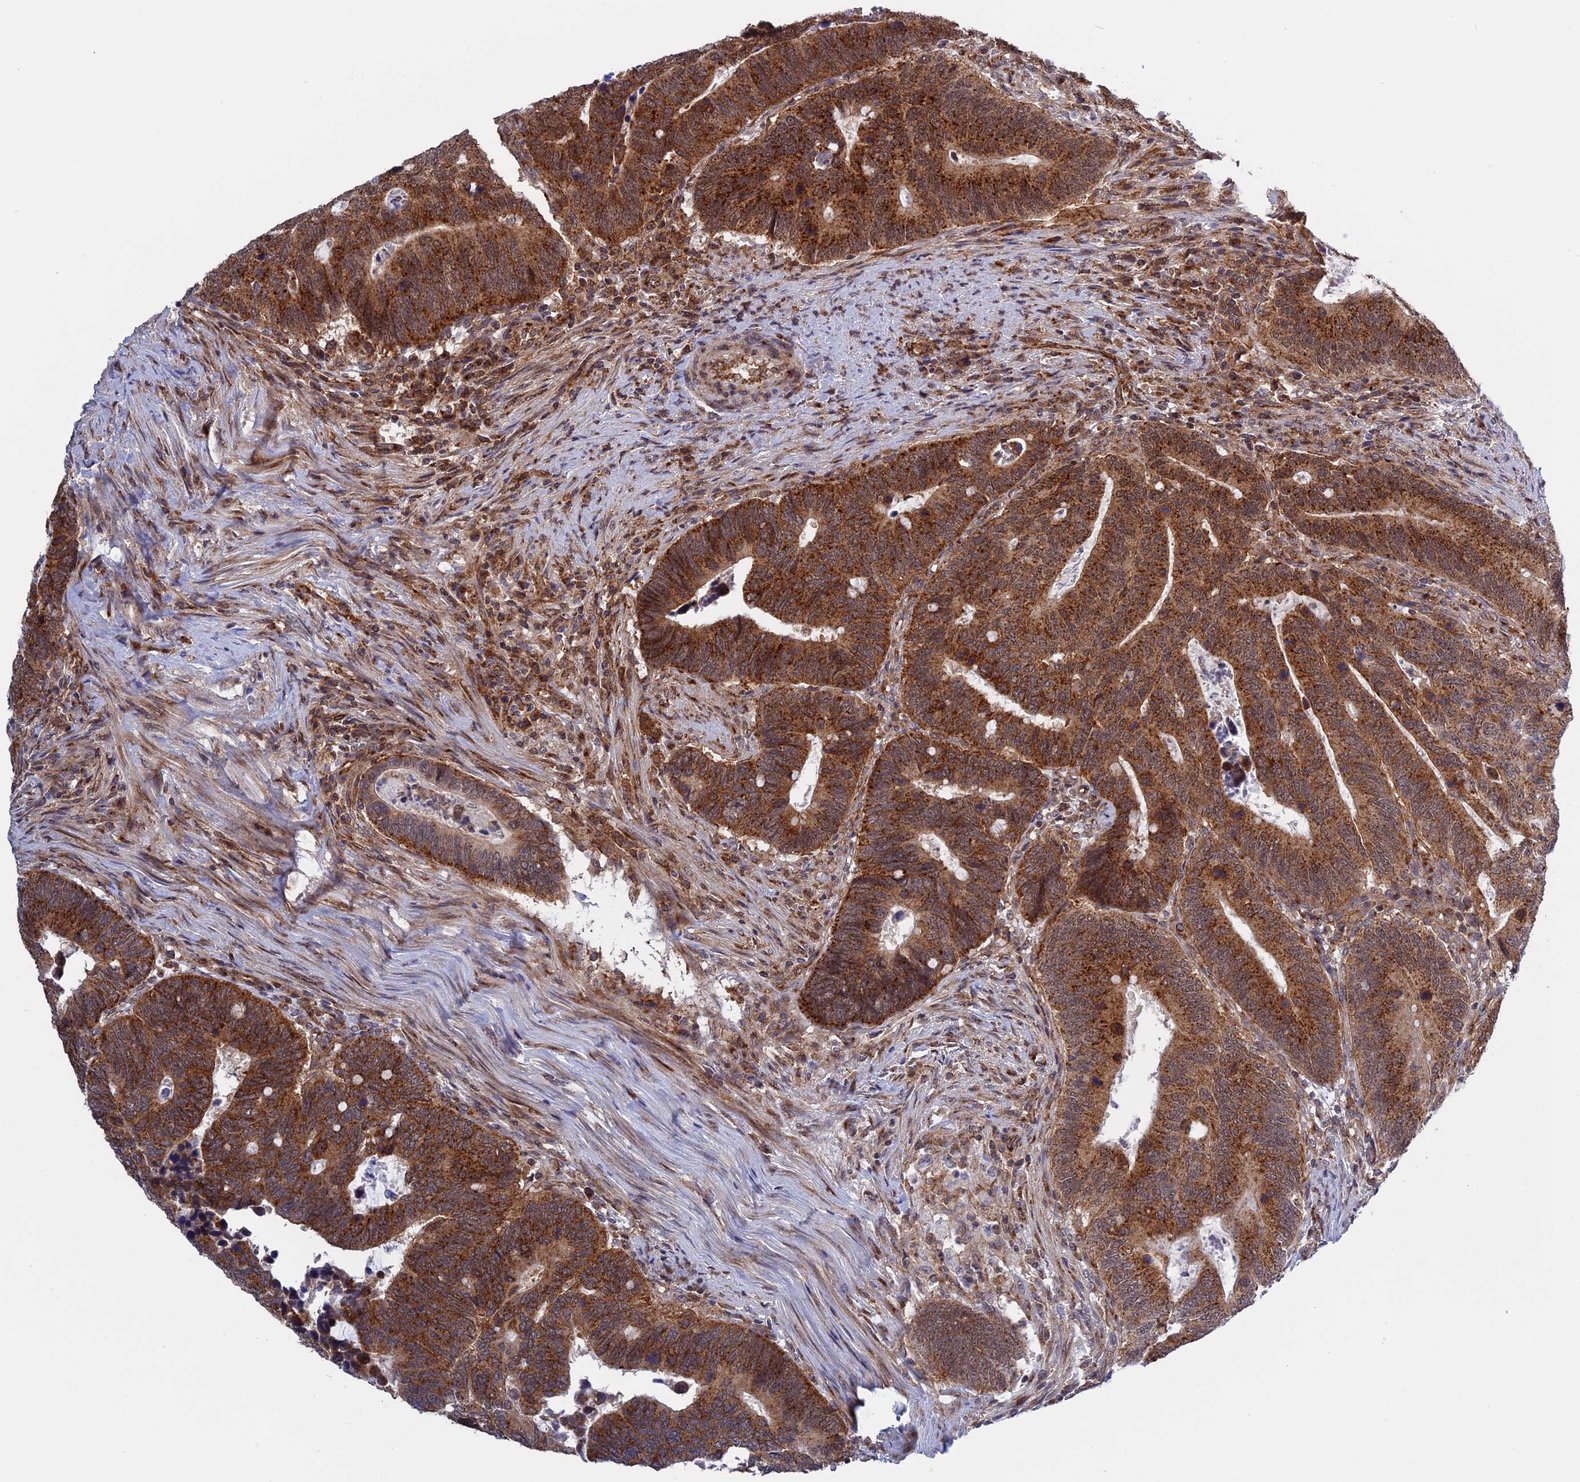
{"staining": {"intensity": "strong", "quantity": ">75%", "location": "cytoplasmic/membranous"}, "tissue": "colorectal cancer", "cell_type": "Tumor cells", "image_type": "cancer", "snomed": [{"axis": "morphology", "description": "Adenocarcinoma, NOS"}, {"axis": "topography", "description": "Colon"}], "caption": "Immunohistochemical staining of colorectal adenocarcinoma demonstrates high levels of strong cytoplasmic/membranous protein expression in approximately >75% of tumor cells.", "gene": "CLINT1", "patient": {"sex": "male", "age": 87}}